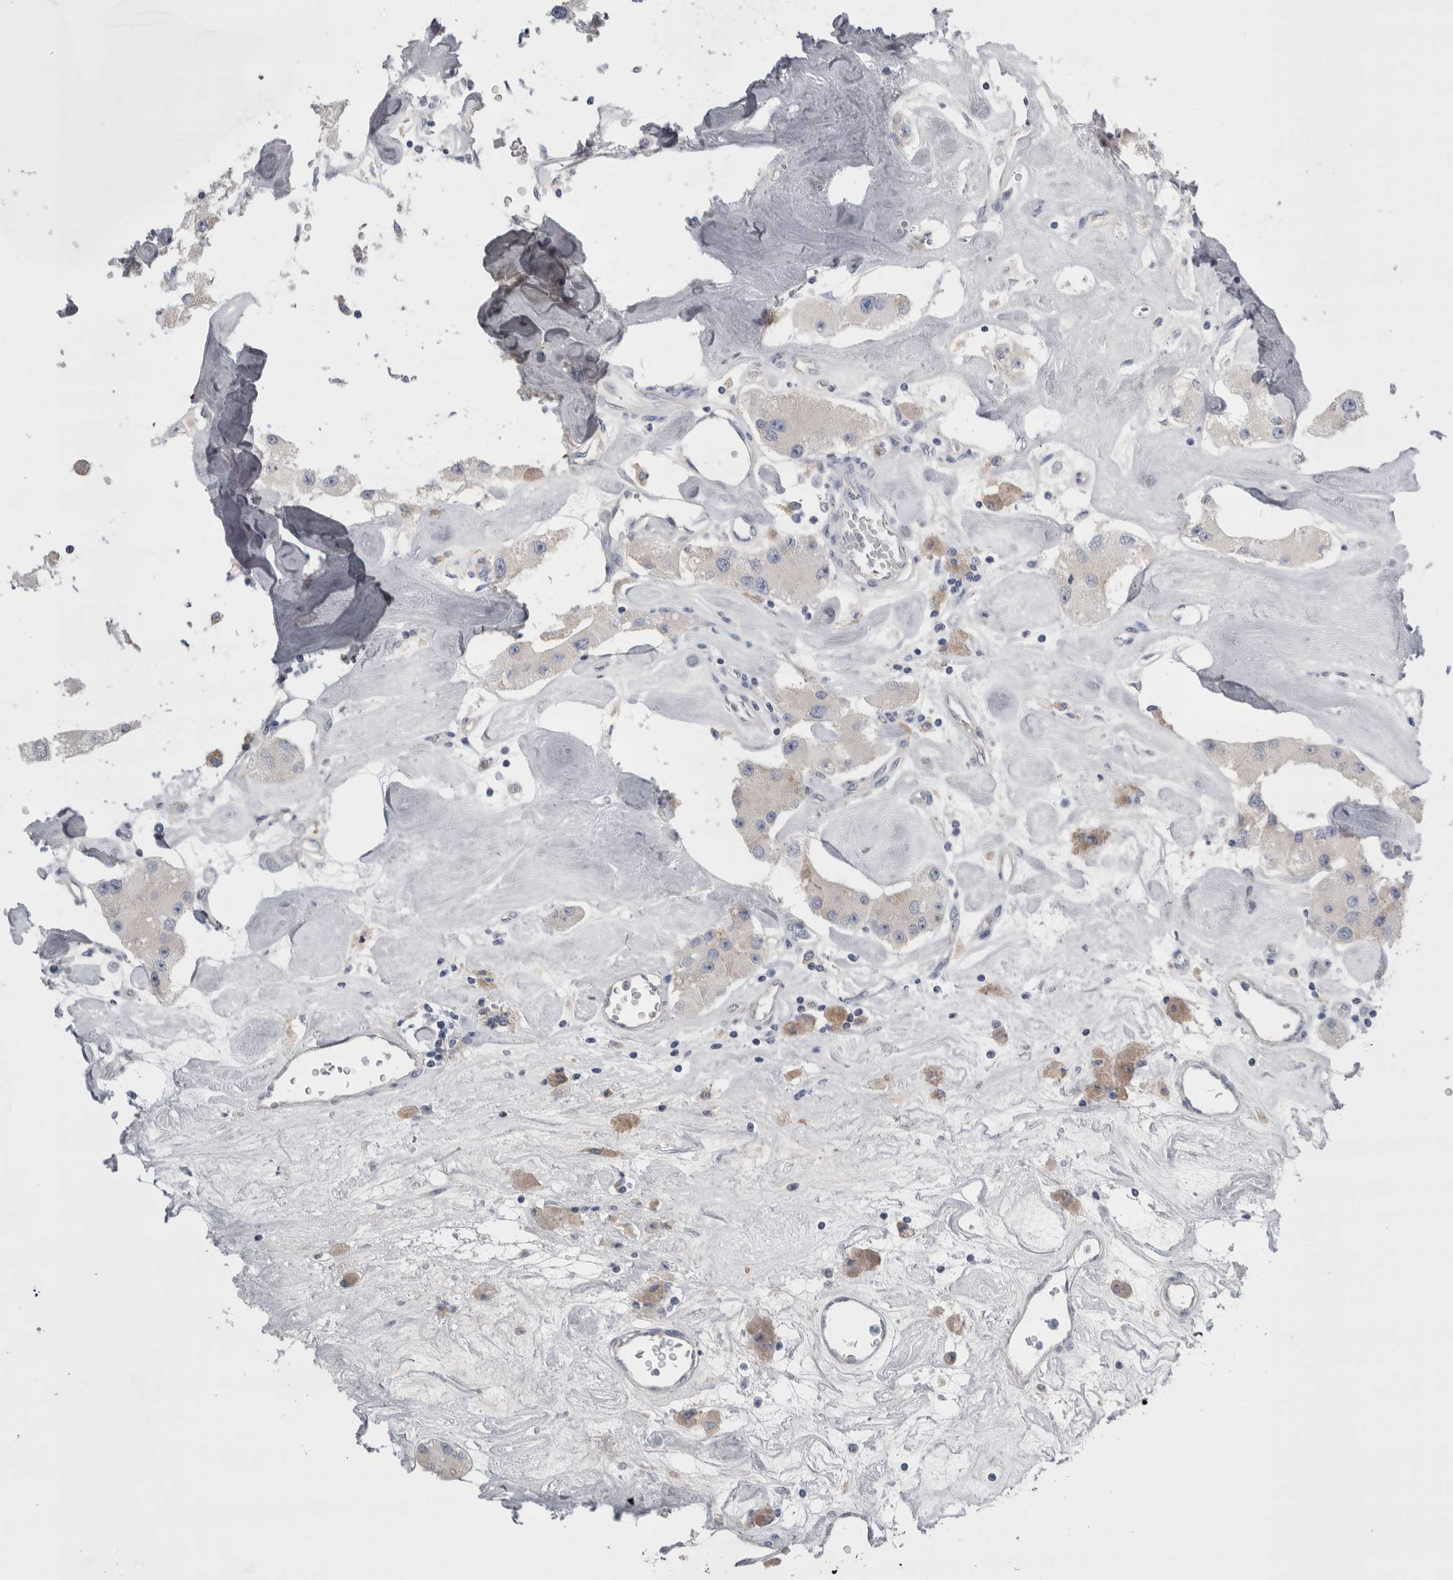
{"staining": {"intensity": "negative", "quantity": "none", "location": "none"}, "tissue": "carcinoid", "cell_type": "Tumor cells", "image_type": "cancer", "snomed": [{"axis": "morphology", "description": "Carcinoid, malignant, NOS"}, {"axis": "topography", "description": "Pancreas"}], "caption": "DAB (3,3'-diaminobenzidine) immunohistochemical staining of human carcinoid exhibits no significant expression in tumor cells.", "gene": "REG1A", "patient": {"sex": "male", "age": 41}}